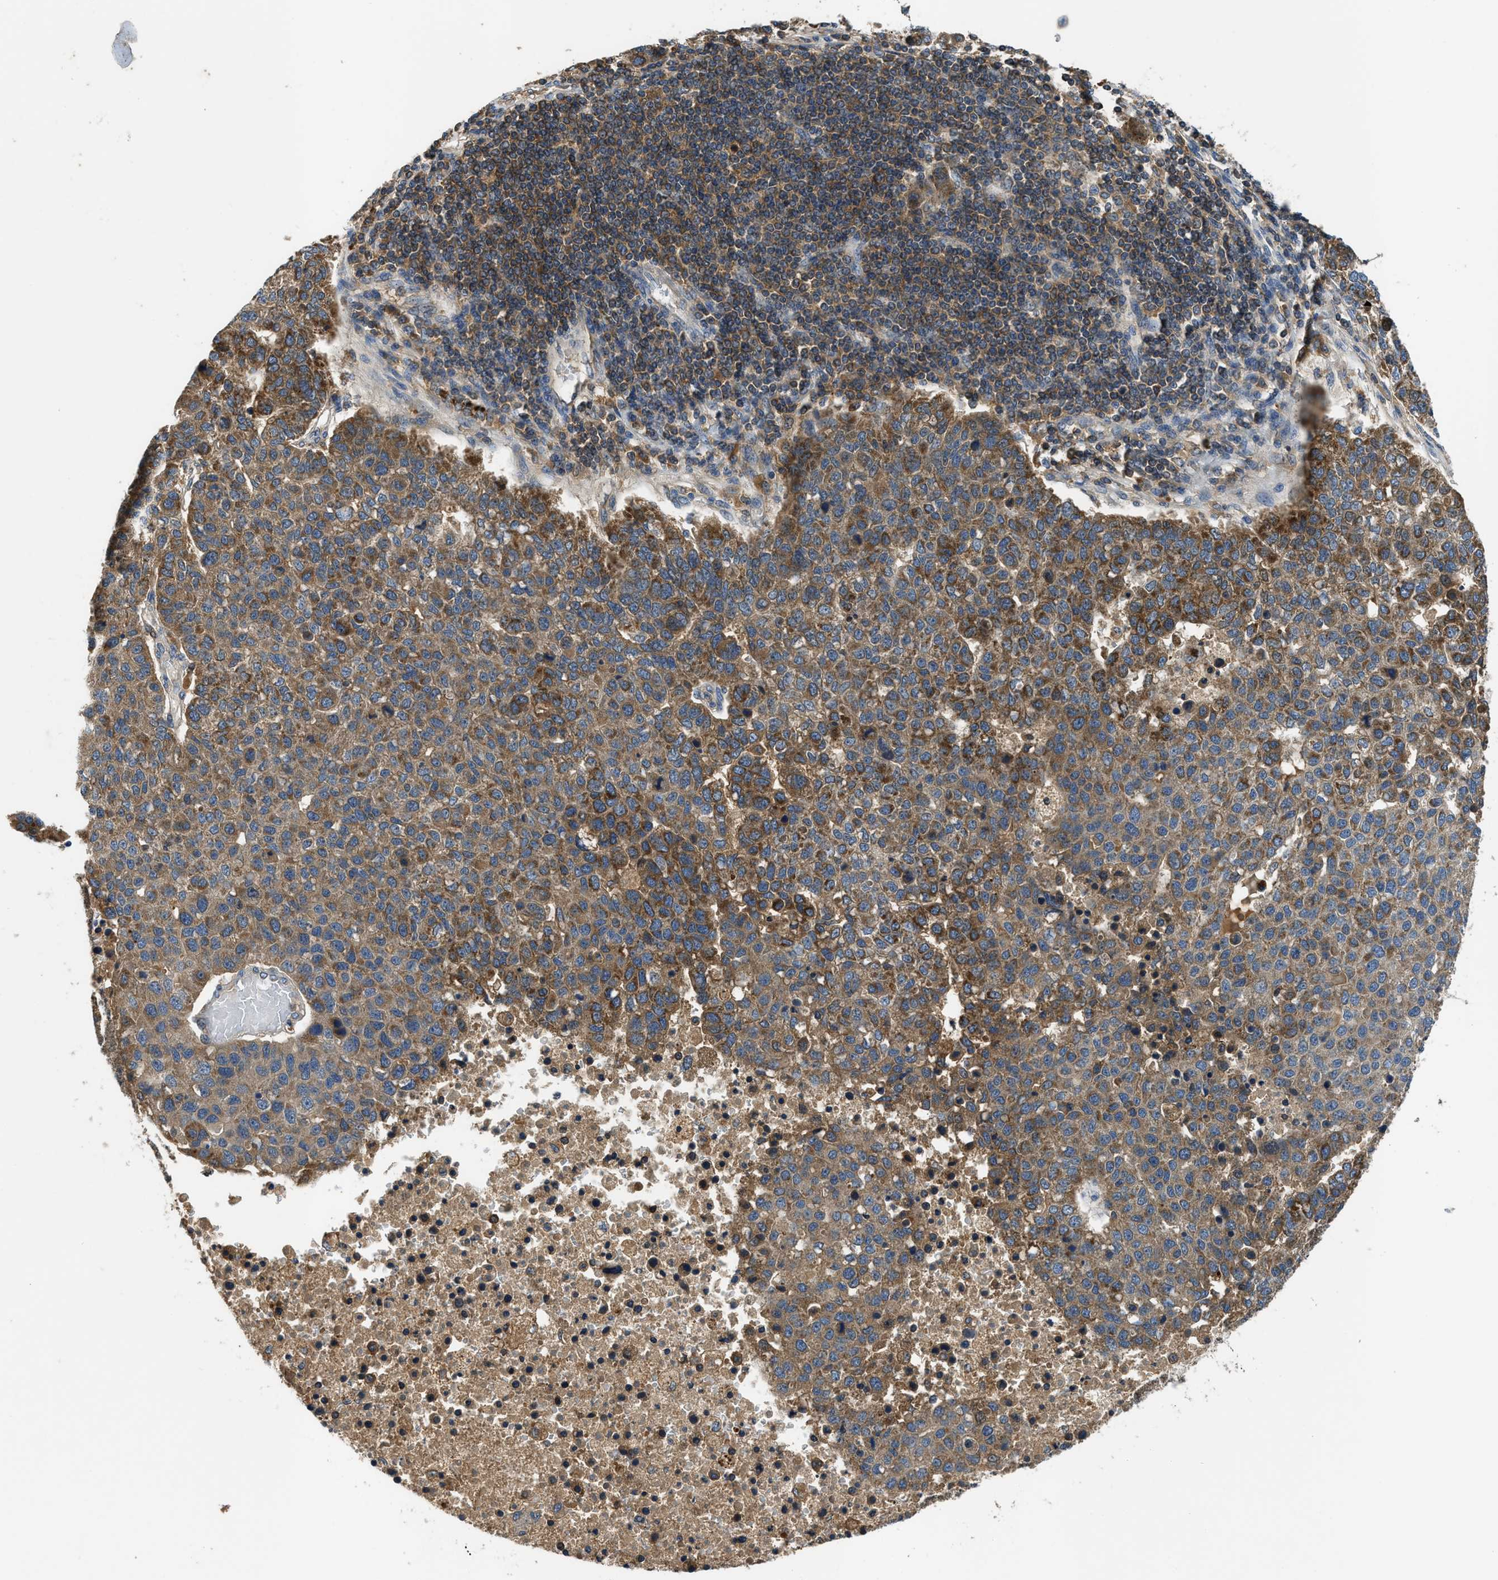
{"staining": {"intensity": "moderate", "quantity": ">75%", "location": "cytoplasmic/membranous"}, "tissue": "pancreatic cancer", "cell_type": "Tumor cells", "image_type": "cancer", "snomed": [{"axis": "morphology", "description": "Adenocarcinoma, NOS"}, {"axis": "topography", "description": "Pancreas"}], "caption": "A brown stain shows moderate cytoplasmic/membranous expression of a protein in human pancreatic cancer (adenocarcinoma) tumor cells. (brown staining indicates protein expression, while blue staining denotes nuclei).", "gene": "PAFAH2", "patient": {"sex": "female", "age": 61}}